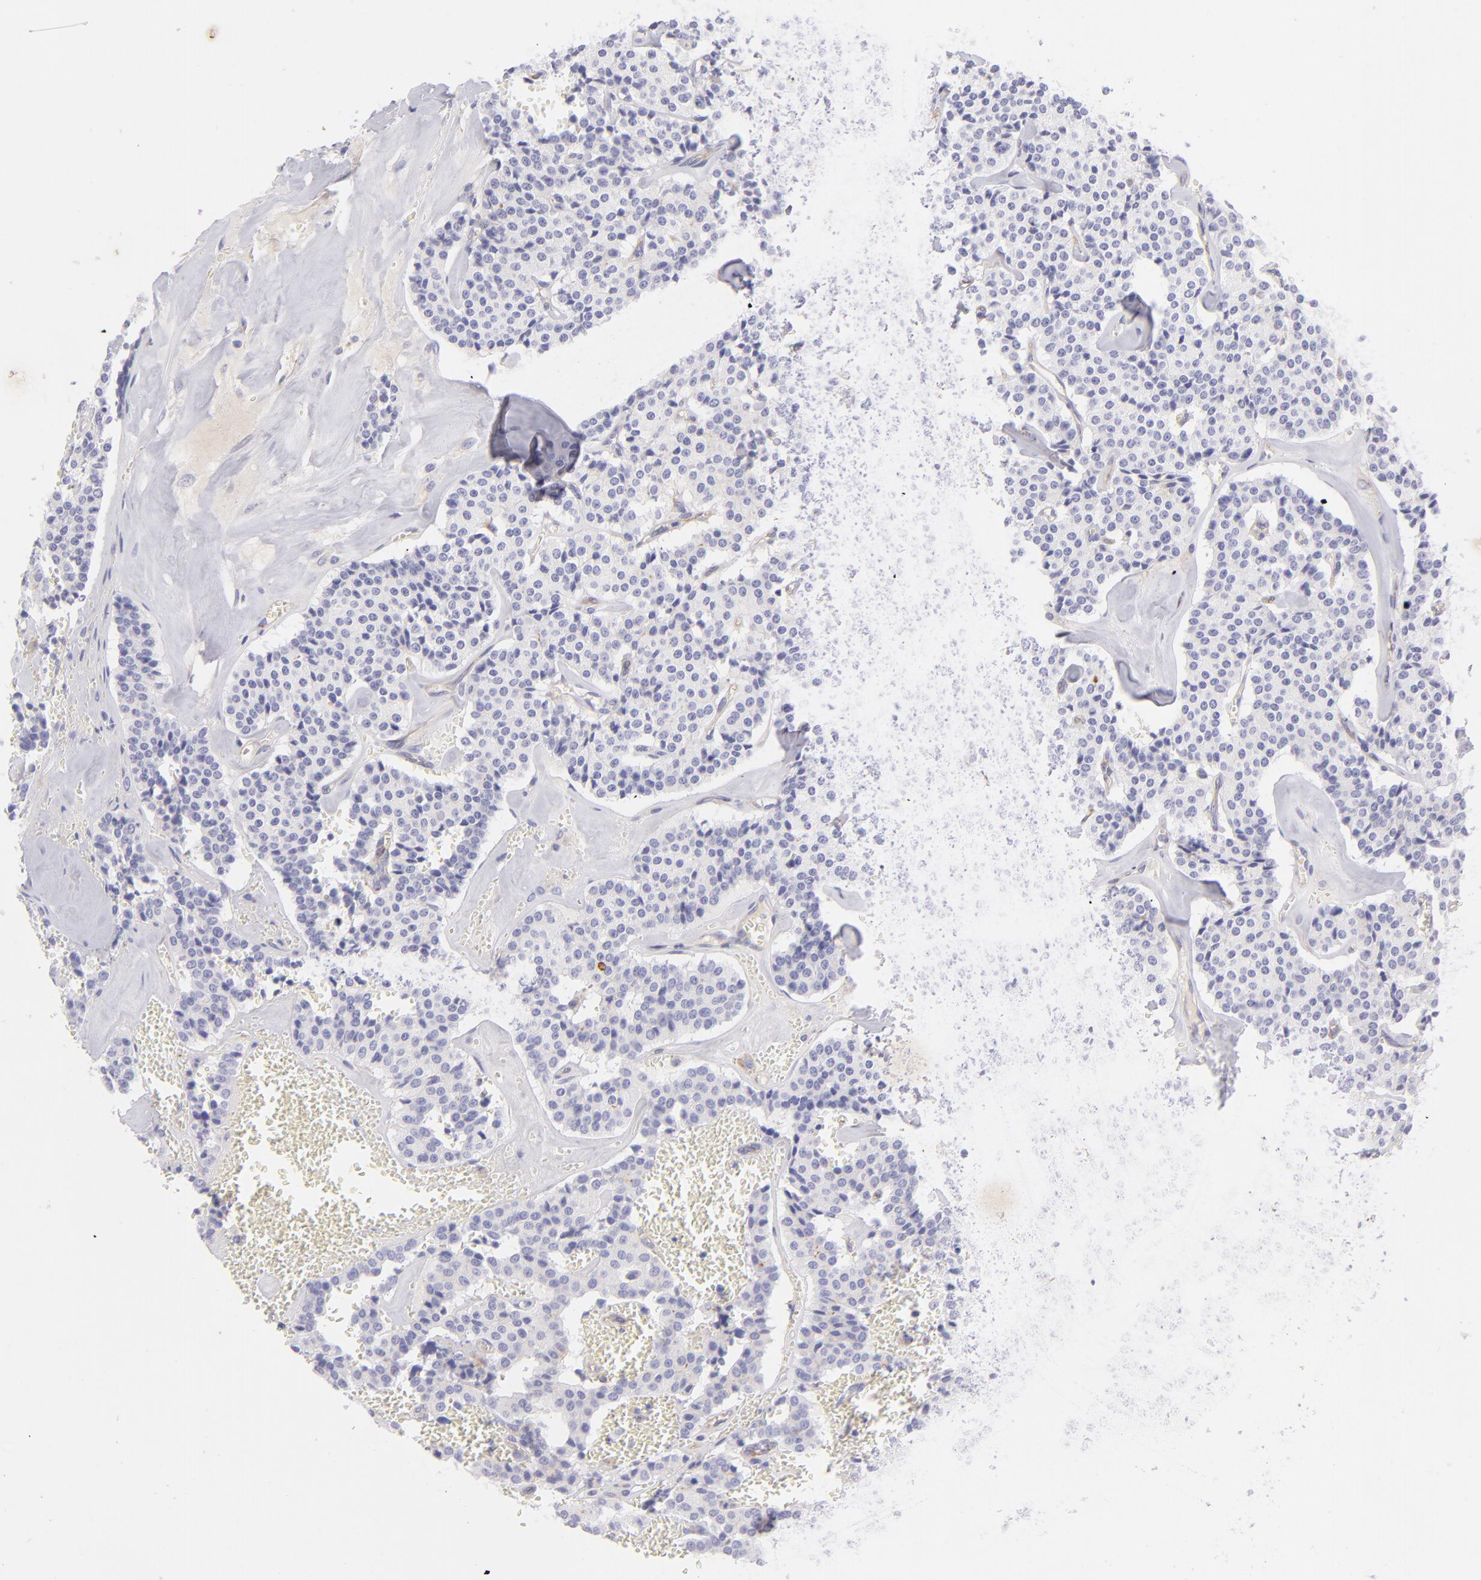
{"staining": {"intensity": "negative", "quantity": "none", "location": "none"}, "tissue": "carcinoid", "cell_type": "Tumor cells", "image_type": "cancer", "snomed": [{"axis": "morphology", "description": "Carcinoid, malignant, NOS"}, {"axis": "topography", "description": "Bronchus"}], "caption": "This is an immunohistochemistry (IHC) histopathology image of carcinoid. There is no staining in tumor cells.", "gene": "CD81", "patient": {"sex": "male", "age": 55}}